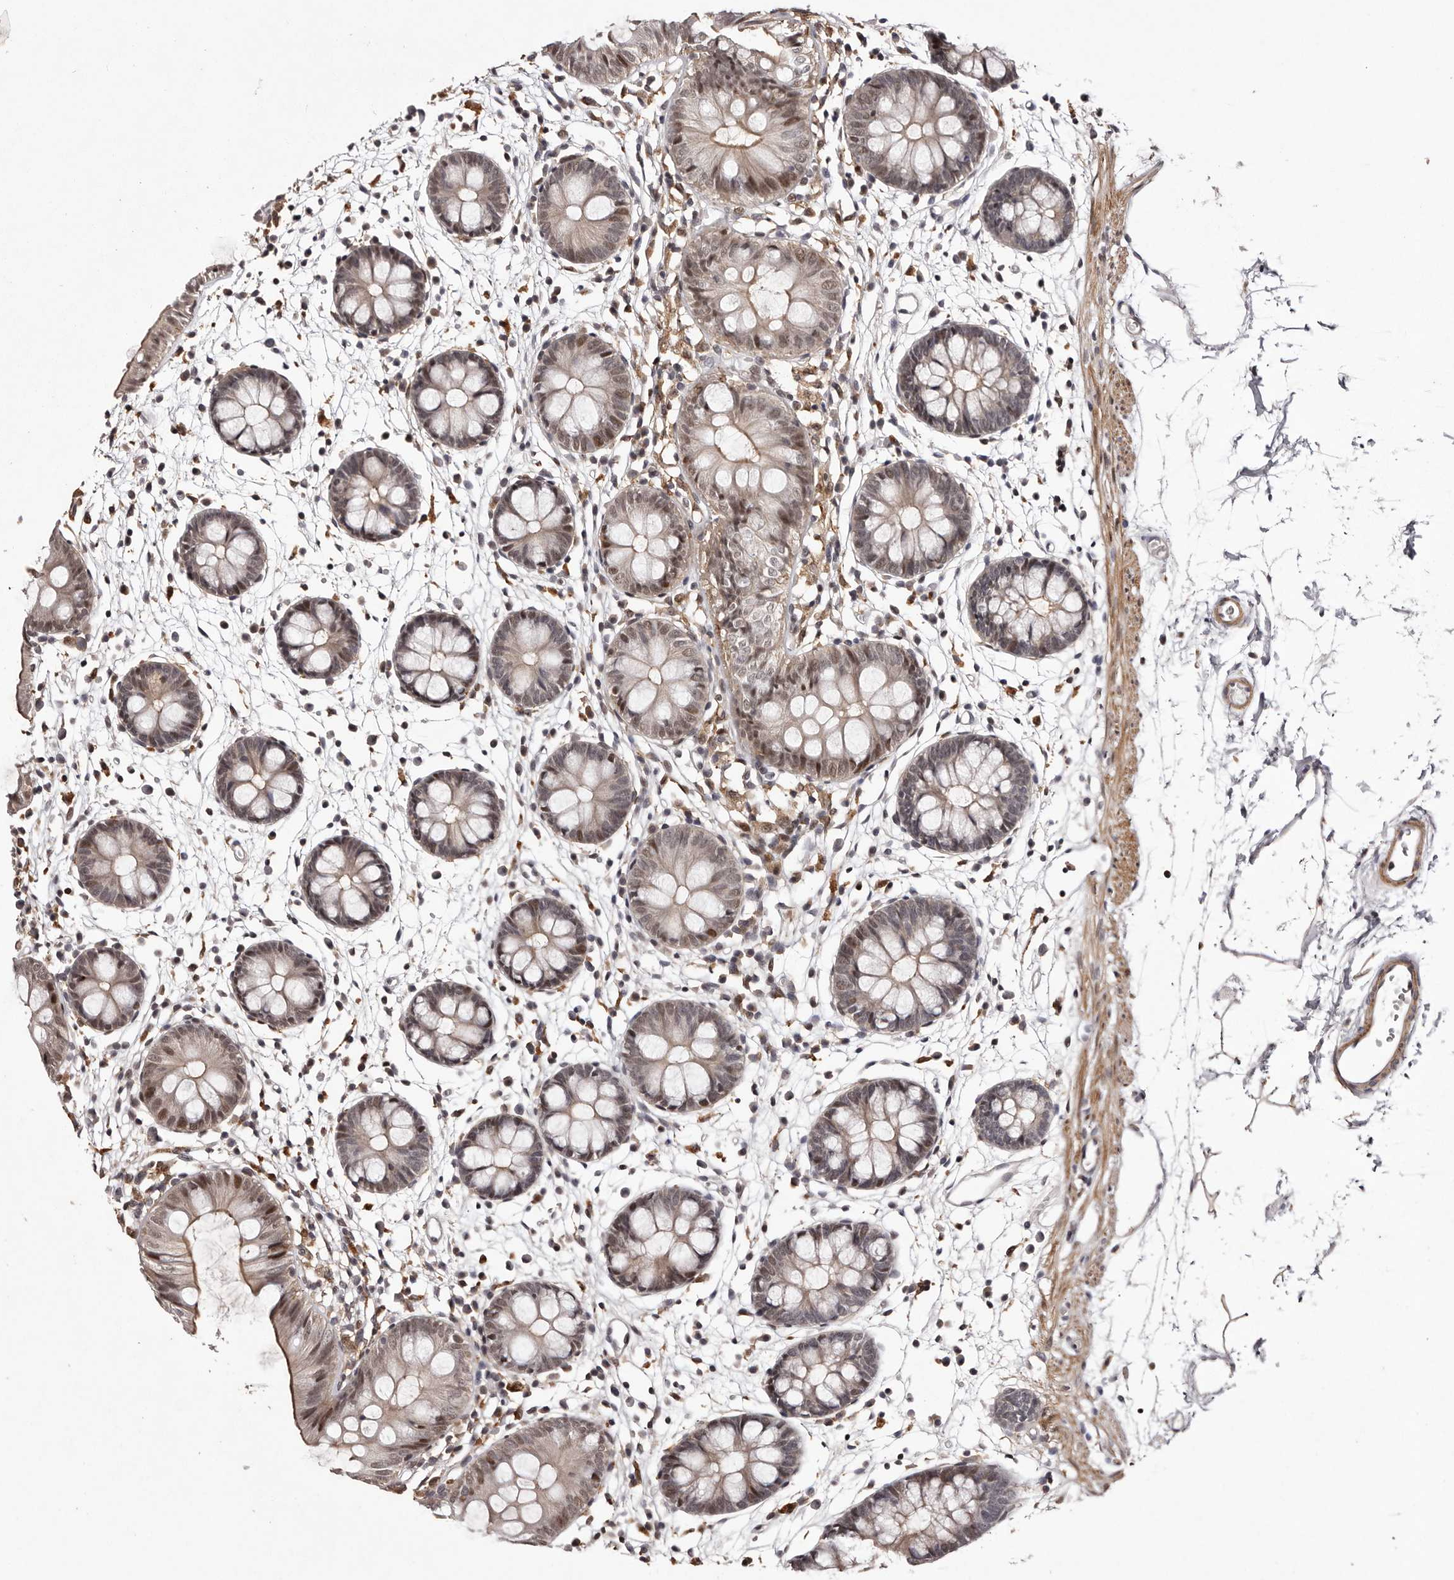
{"staining": {"intensity": "moderate", "quantity": ">75%", "location": "cytoplasmic/membranous"}, "tissue": "colon", "cell_type": "Endothelial cells", "image_type": "normal", "snomed": [{"axis": "morphology", "description": "Normal tissue, NOS"}, {"axis": "topography", "description": "Colon"}], "caption": "This image demonstrates IHC staining of normal colon, with medium moderate cytoplasmic/membranous staining in about >75% of endothelial cells.", "gene": "FBXO5", "patient": {"sex": "male", "age": 56}}